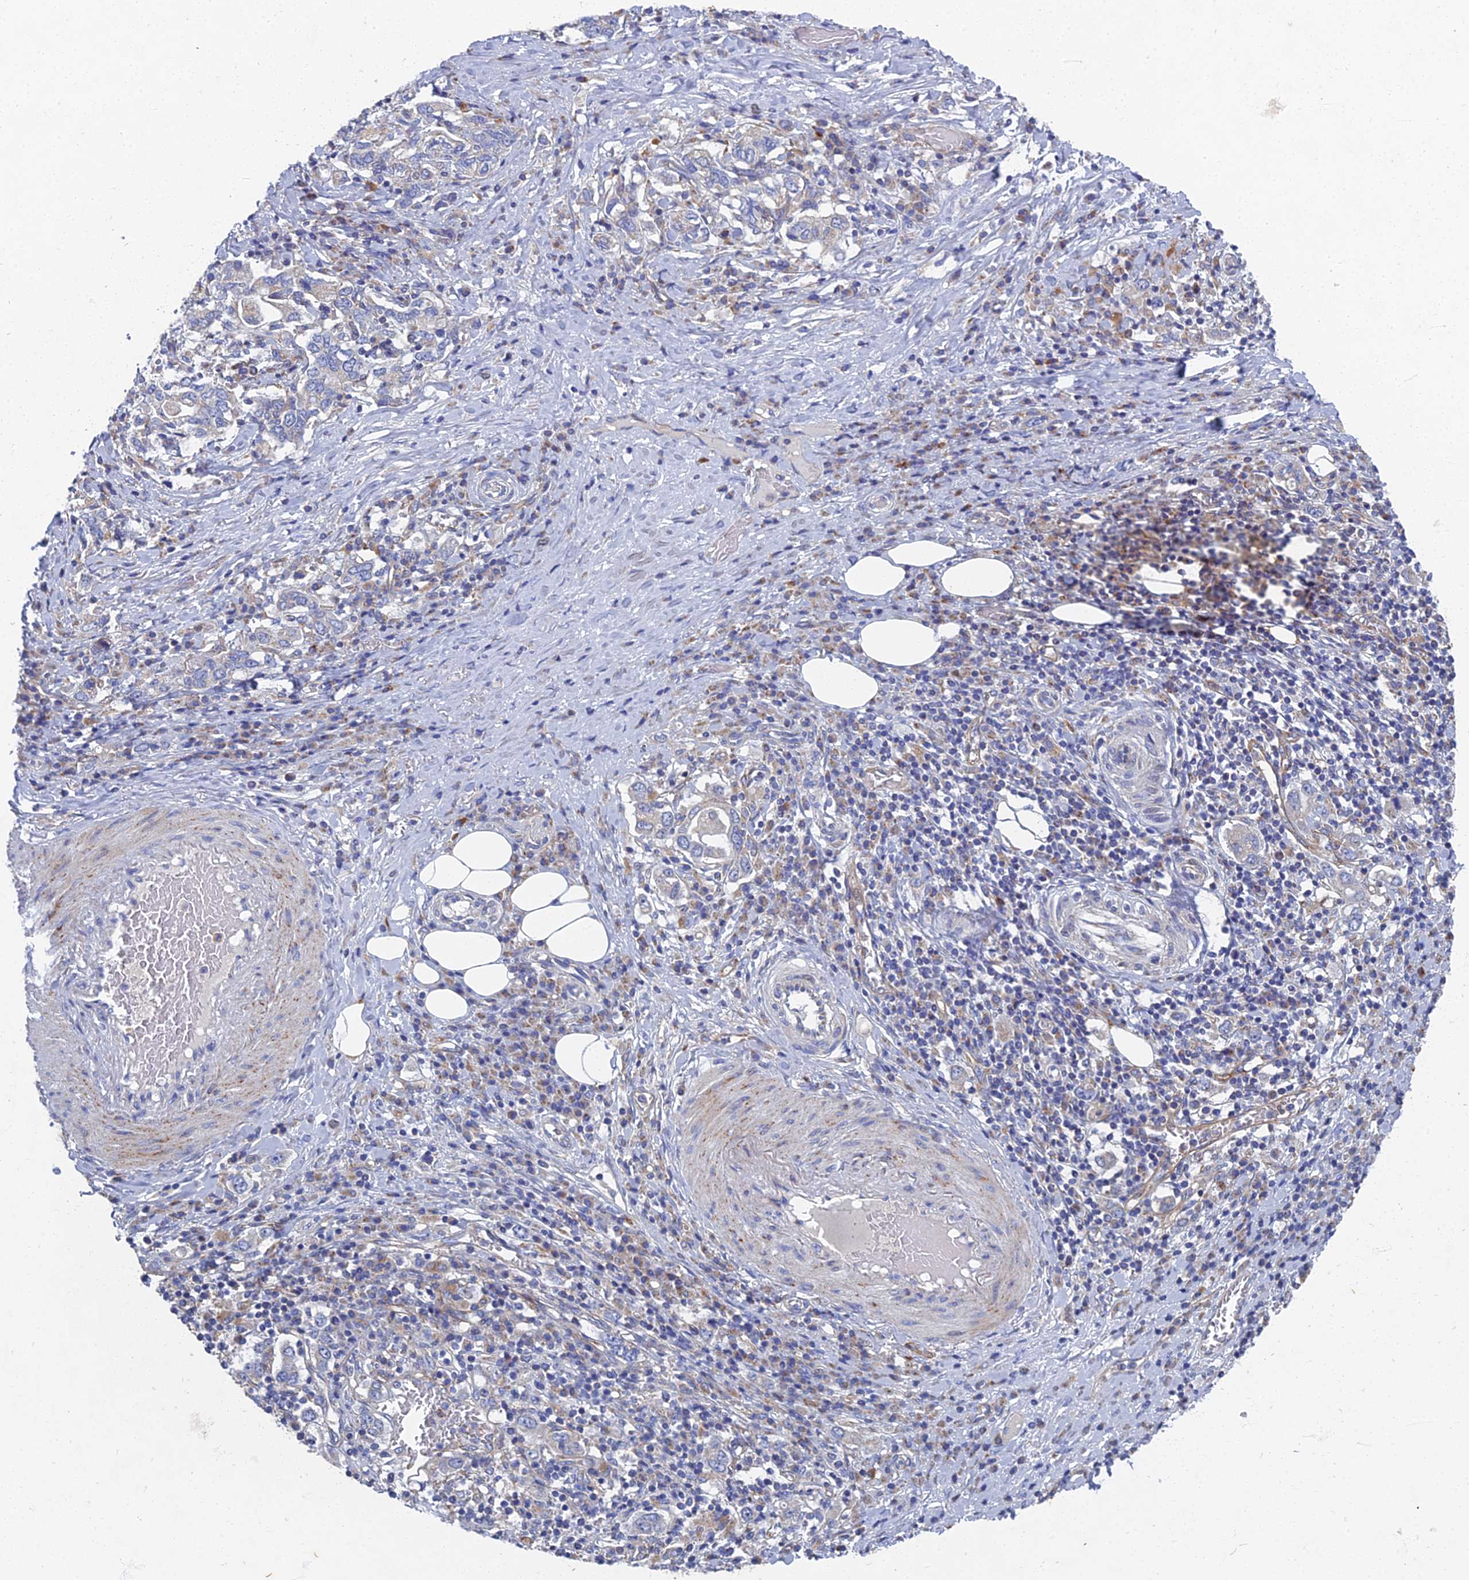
{"staining": {"intensity": "negative", "quantity": "none", "location": "none"}, "tissue": "stomach cancer", "cell_type": "Tumor cells", "image_type": "cancer", "snomed": [{"axis": "morphology", "description": "Adenocarcinoma, NOS"}, {"axis": "topography", "description": "Stomach, upper"}, {"axis": "topography", "description": "Stomach"}], "caption": "Micrograph shows no significant protein expression in tumor cells of stomach adenocarcinoma.", "gene": "RNASEK", "patient": {"sex": "male", "age": 62}}